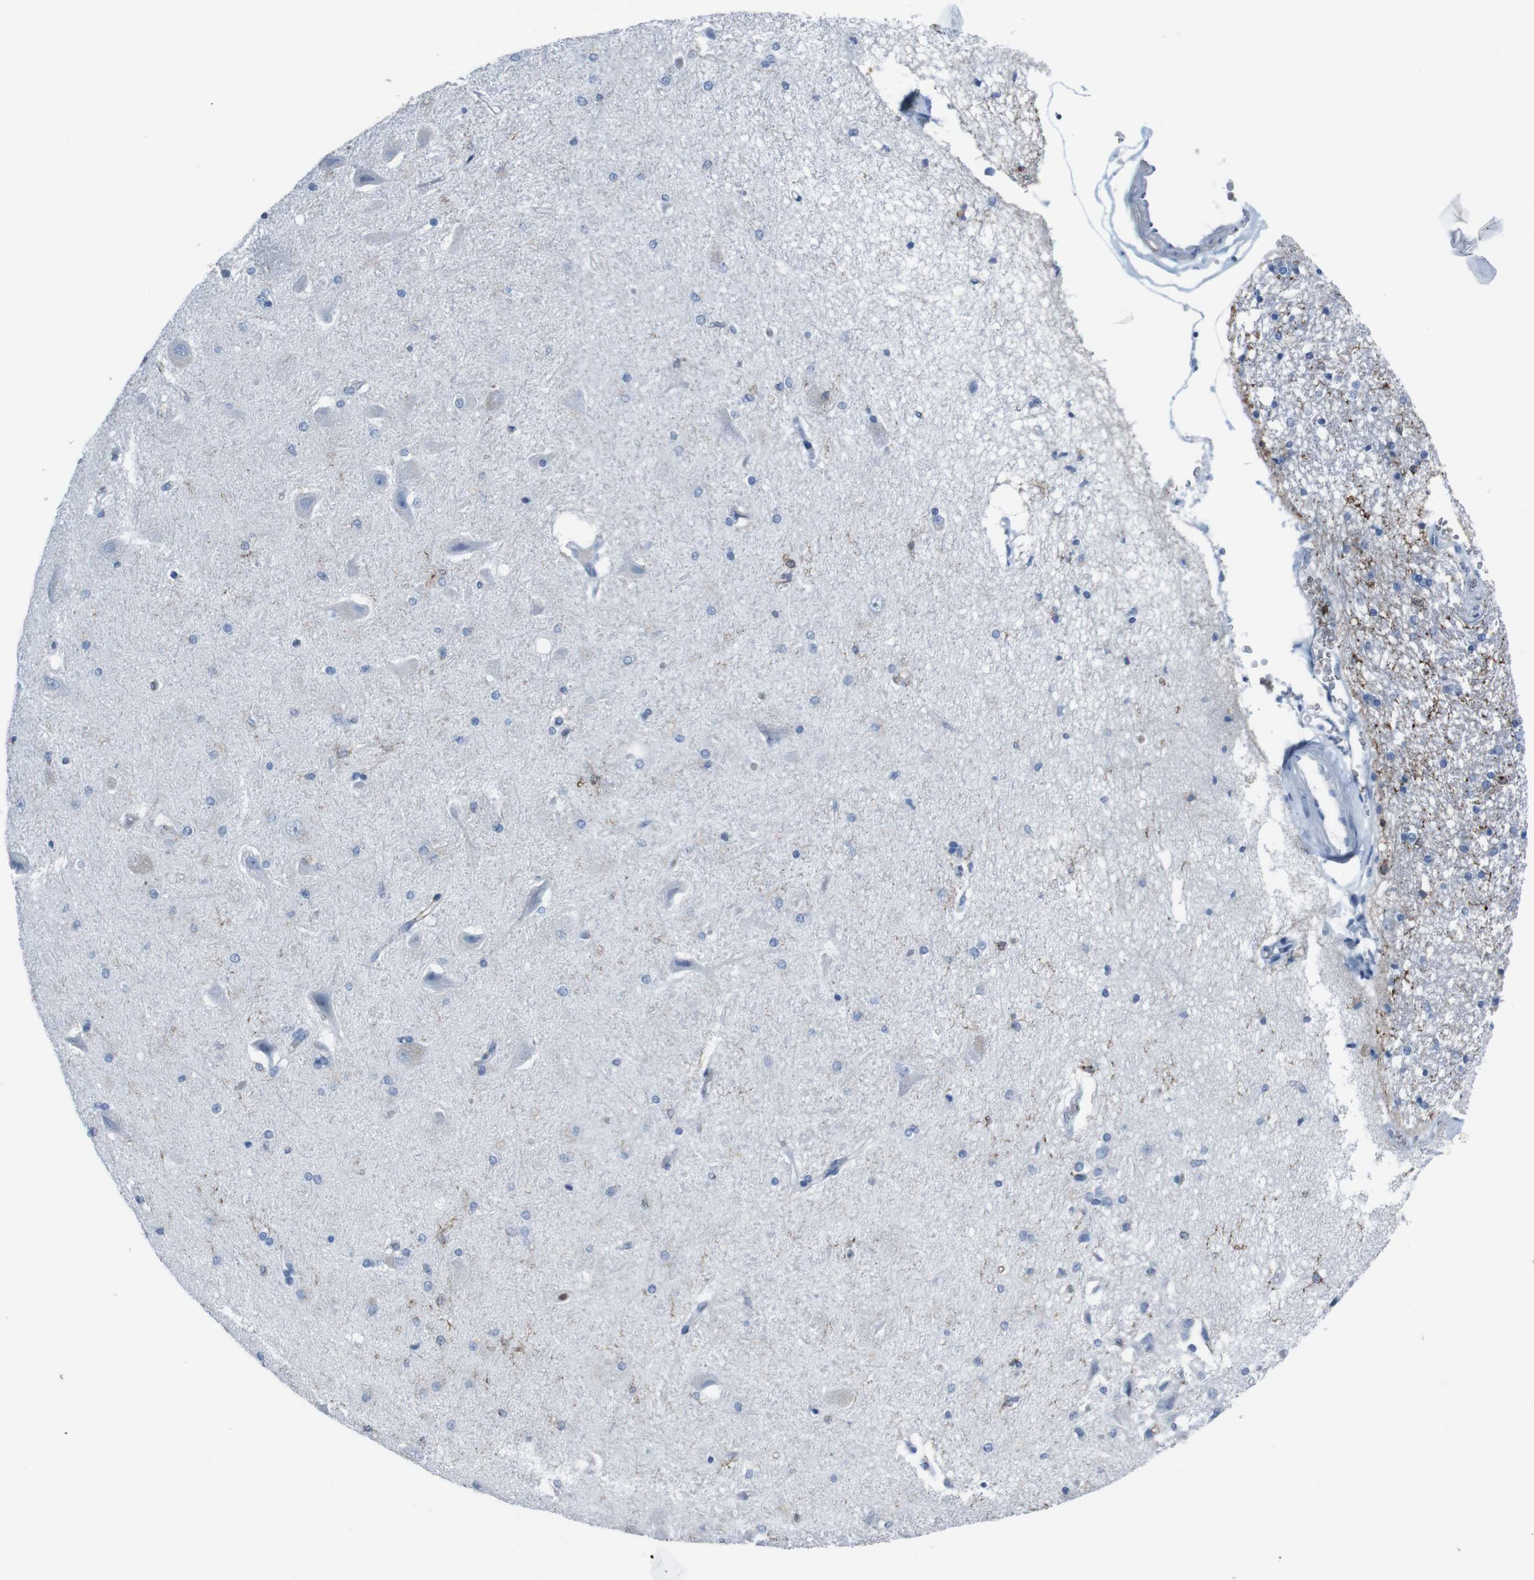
{"staining": {"intensity": "moderate", "quantity": "<25%", "location": "cytoplasmic/membranous"}, "tissue": "hippocampus", "cell_type": "Glial cells", "image_type": "normal", "snomed": [{"axis": "morphology", "description": "Normal tissue, NOS"}, {"axis": "topography", "description": "Hippocampus"}], "caption": "Protein staining by IHC shows moderate cytoplasmic/membranous positivity in about <25% of glial cells in benign hippocampus.", "gene": "ST6GAL1", "patient": {"sex": "female", "age": 54}}